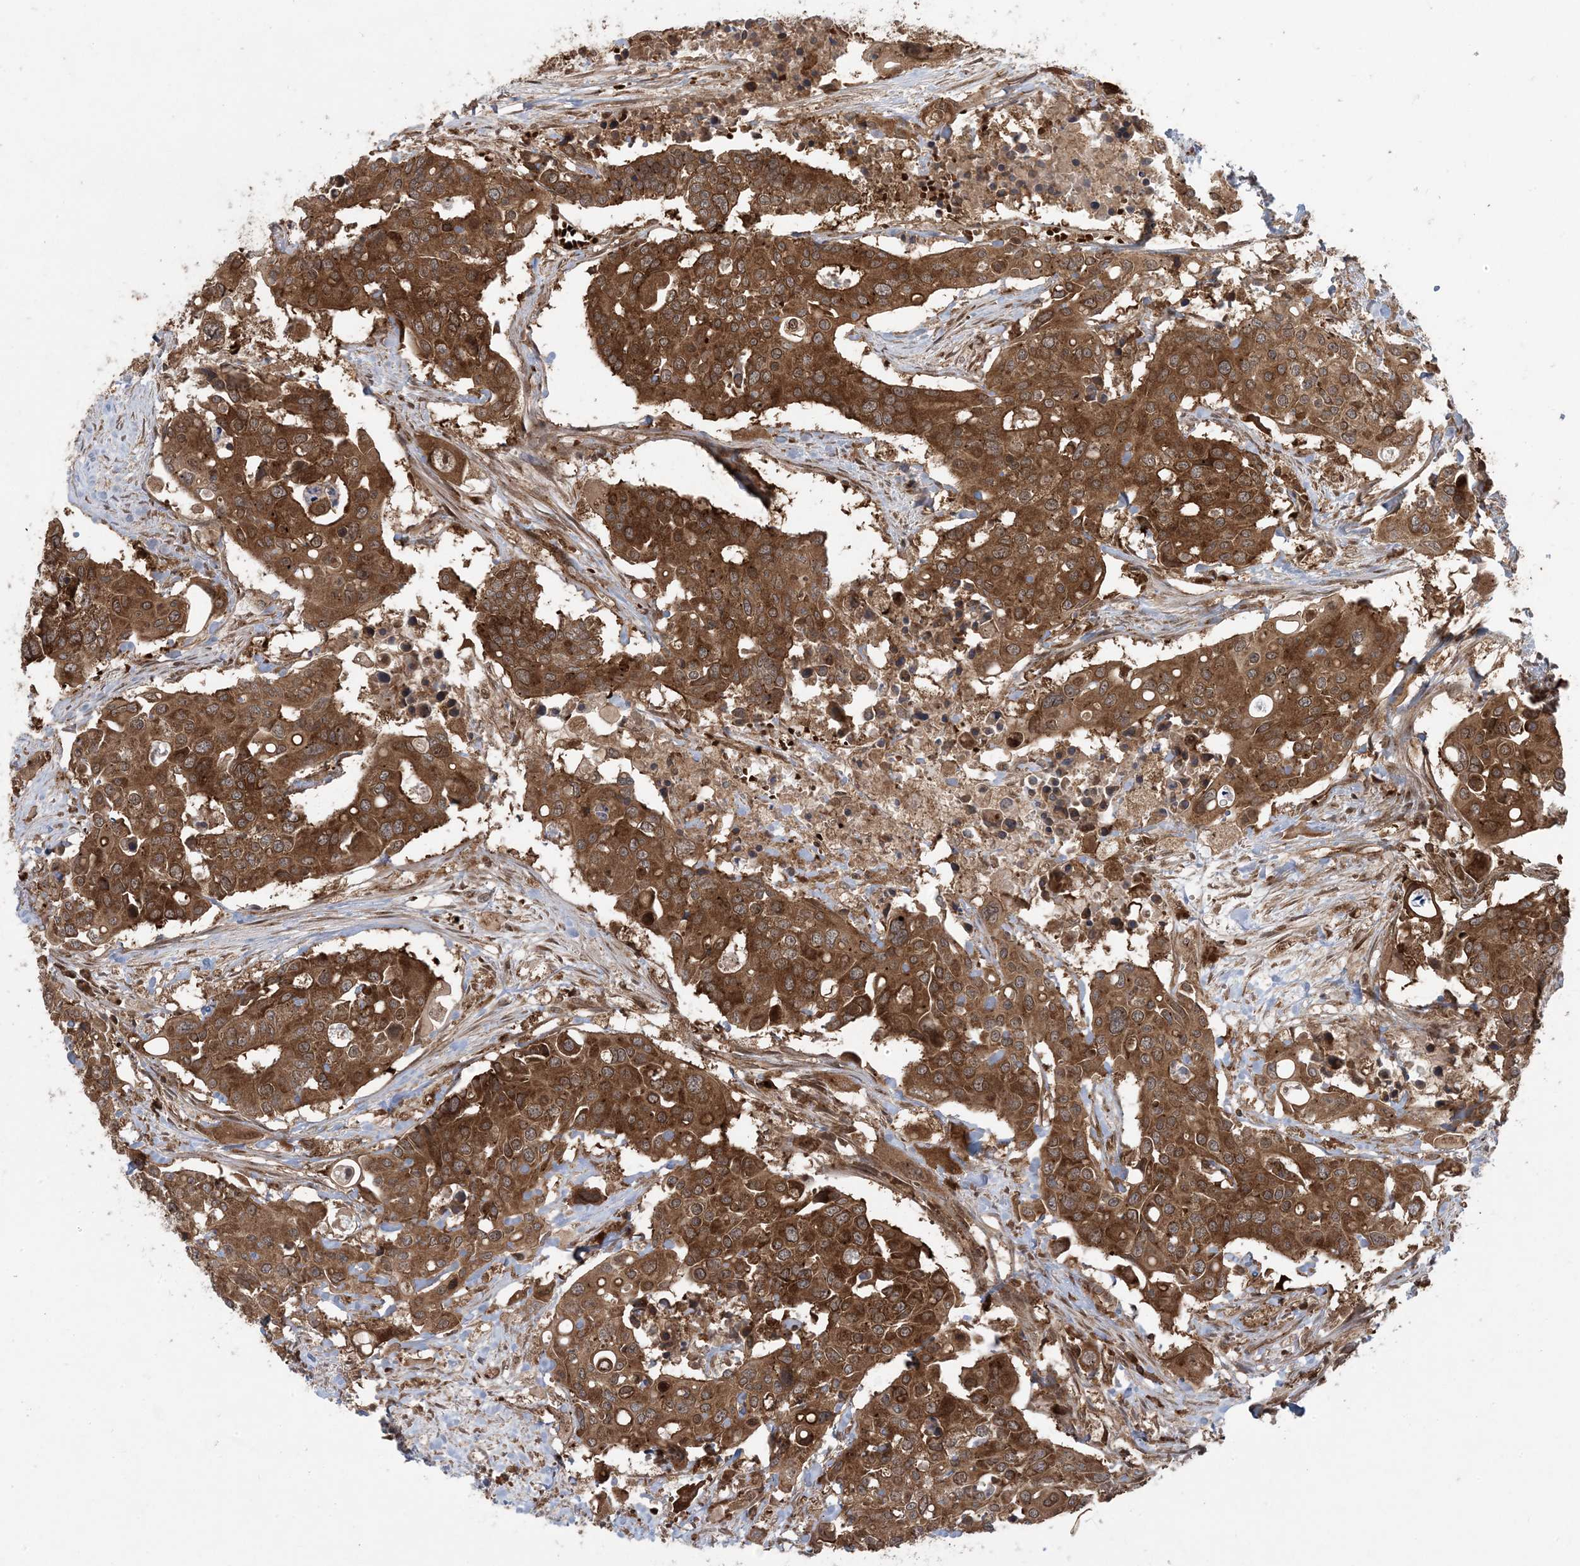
{"staining": {"intensity": "strong", "quantity": ">75%", "location": "cytoplasmic/membranous"}, "tissue": "colorectal cancer", "cell_type": "Tumor cells", "image_type": "cancer", "snomed": [{"axis": "morphology", "description": "Adenocarcinoma, NOS"}, {"axis": "topography", "description": "Colon"}], "caption": "This is a photomicrograph of IHC staining of colorectal adenocarcinoma, which shows strong positivity in the cytoplasmic/membranous of tumor cells.", "gene": "DDX19B", "patient": {"sex": "male", "age": 77}}